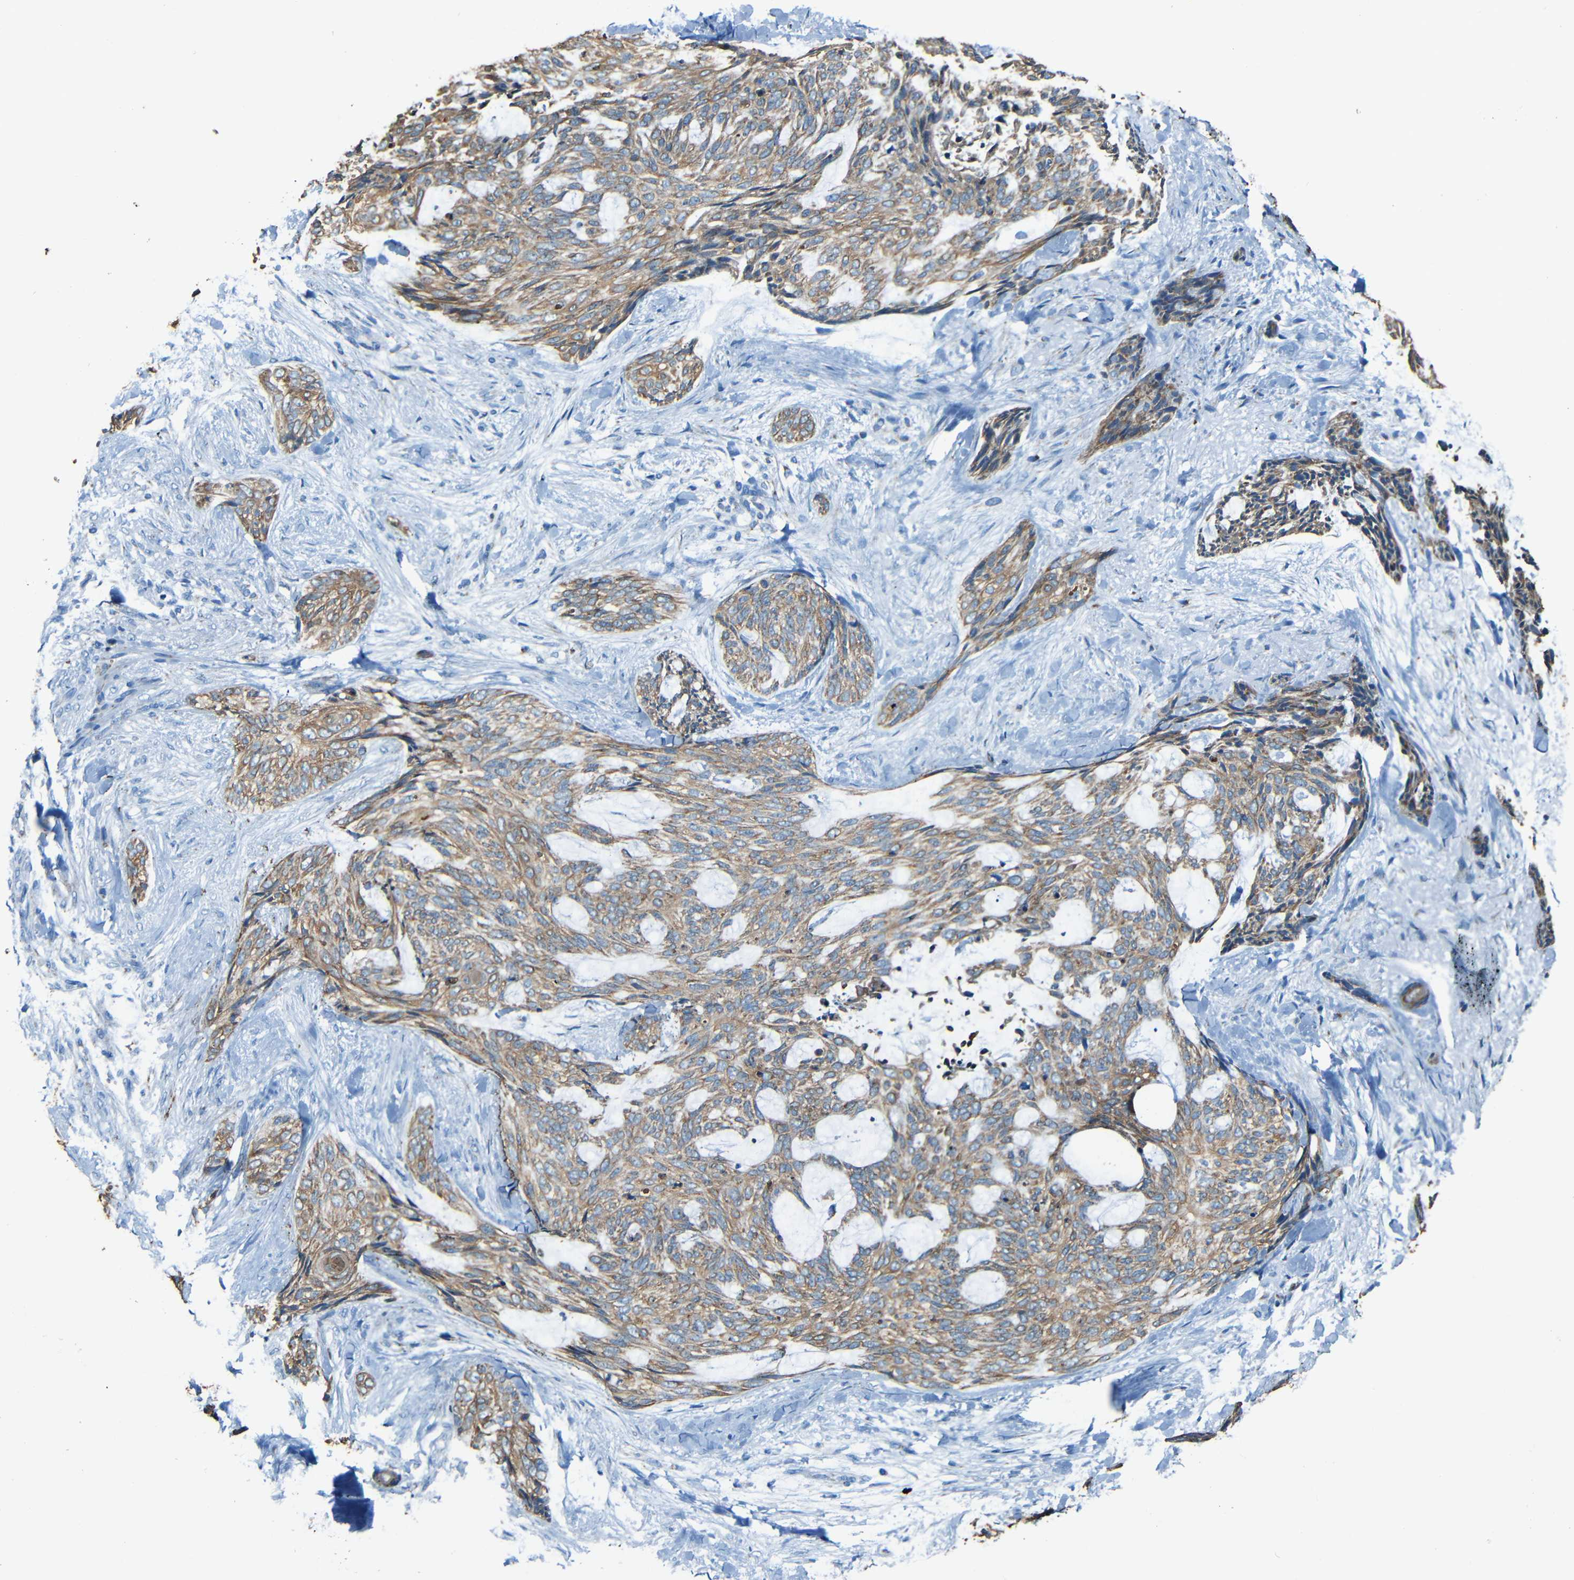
{"staining": {"intensity": "moderate", "quantity": ">75%", "location": "cytoplasmic/membranous"}, "tissue": "skin cancer", "cell_type": "Tumor cells", "image_type": "cancer", "snomed": [{"axis": "morphology", "description": "Normal tissue, NOS"}, {"axis": "morphology", "description": "Basal cell carcinoma"}, {"axis": "topography", "description": "Skin"}], "caption": "IHC (DAB (3,3'-diaminobenzidine)) staining of human skin cancer demonstrates moderate cytoplasmic/membranous protein positivity in about >75% of tumor cells.", "gene": "WSCD2", "patient": {"sex": "female", "age": 71}}